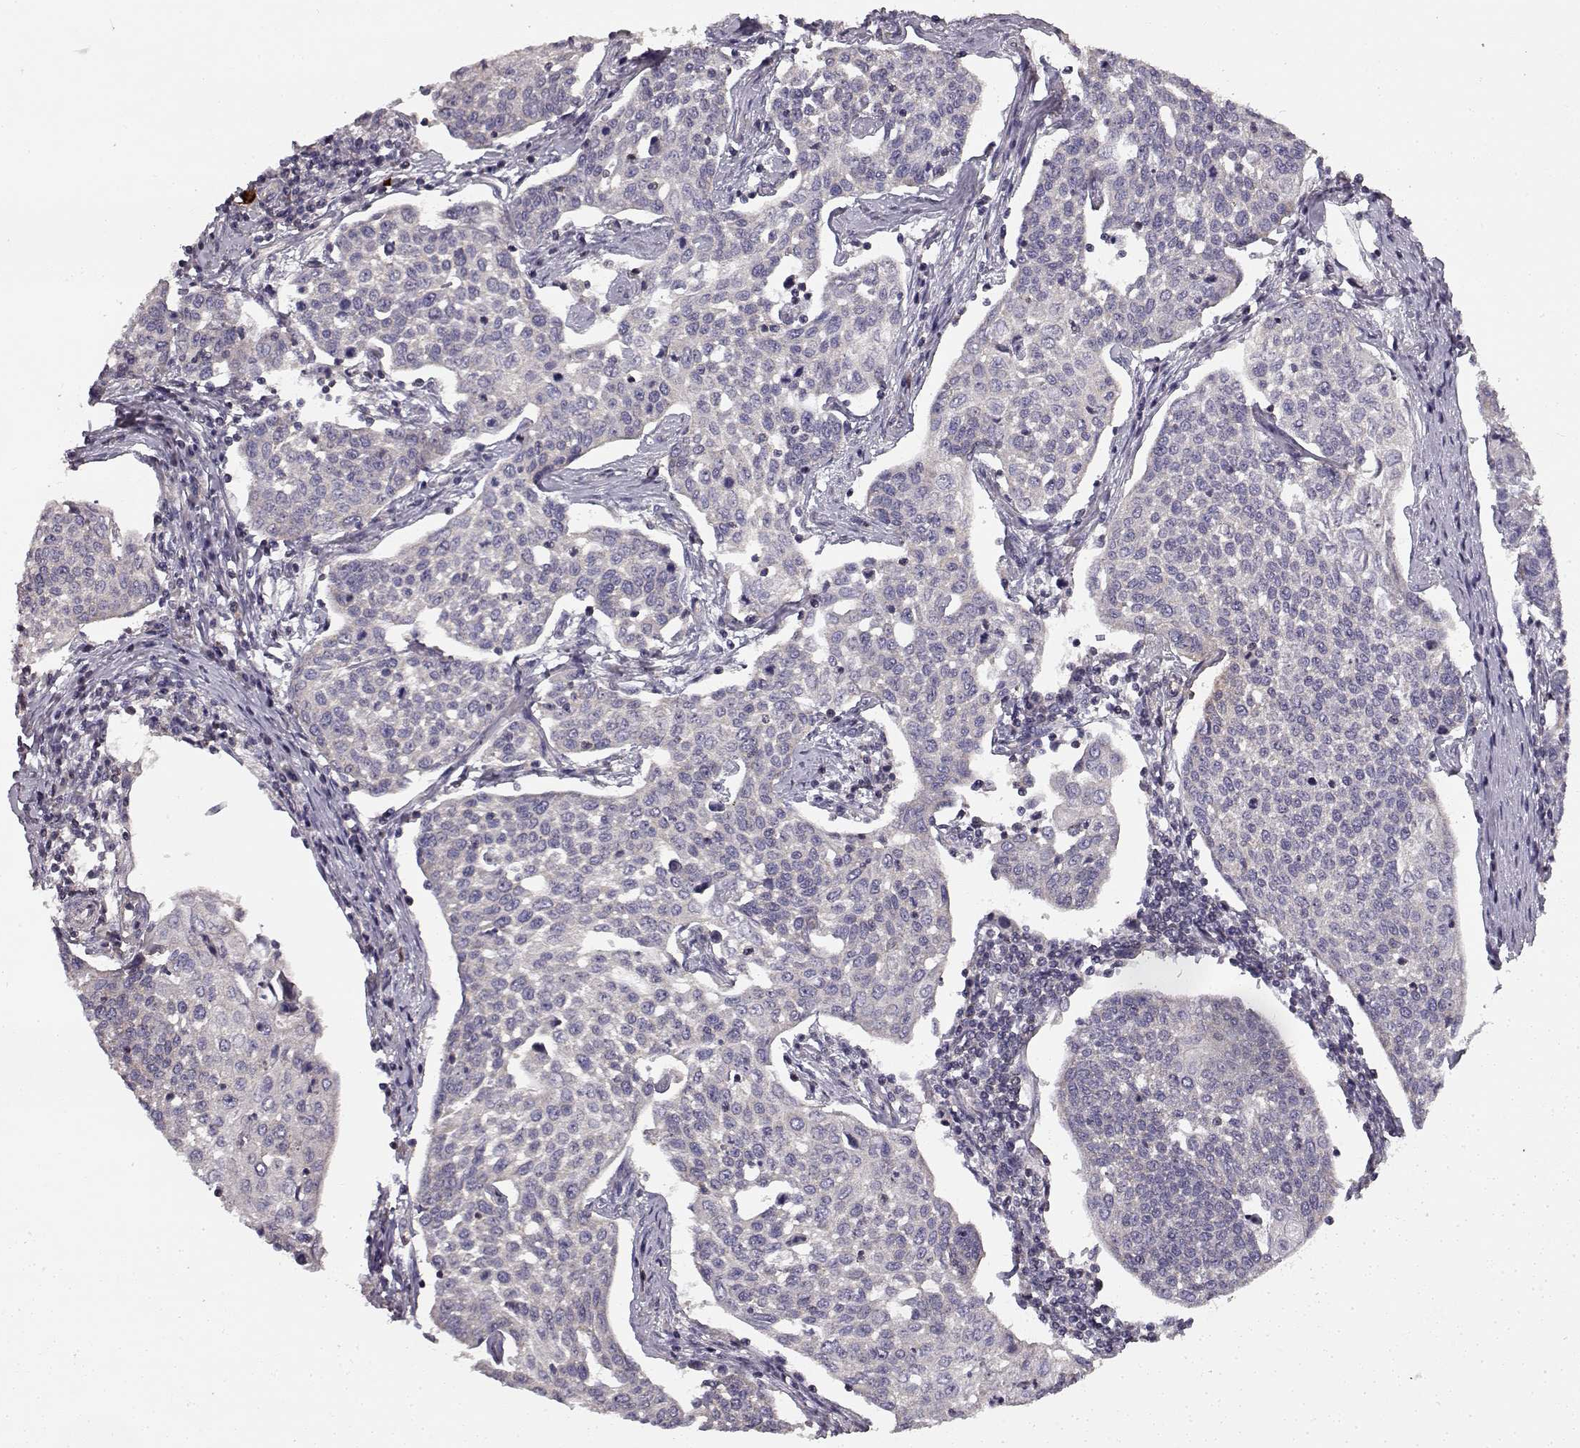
{"staining": {"intensity": "negative", "quantity": "none", "location": "none"}, "tissue": "cervical cancer", "cell_type": "Tumor cells", "image_type": "cancer", "snomed": [{"axis": "morphology", "description": "Squamous cell carcinoma, NOS"}, {"axis": "topography", "description": "Cervix"}], "caption": "This histopathology image is of squamous cell carcinoma (cervical) stained with immunohistochemistry (IHC) to label a protein in brown with the nuclei are counter-stained blue. There is no positivity in tumor cells.", "gene": "ERBB3", "patient": {"sex": "female", "age": 34}}